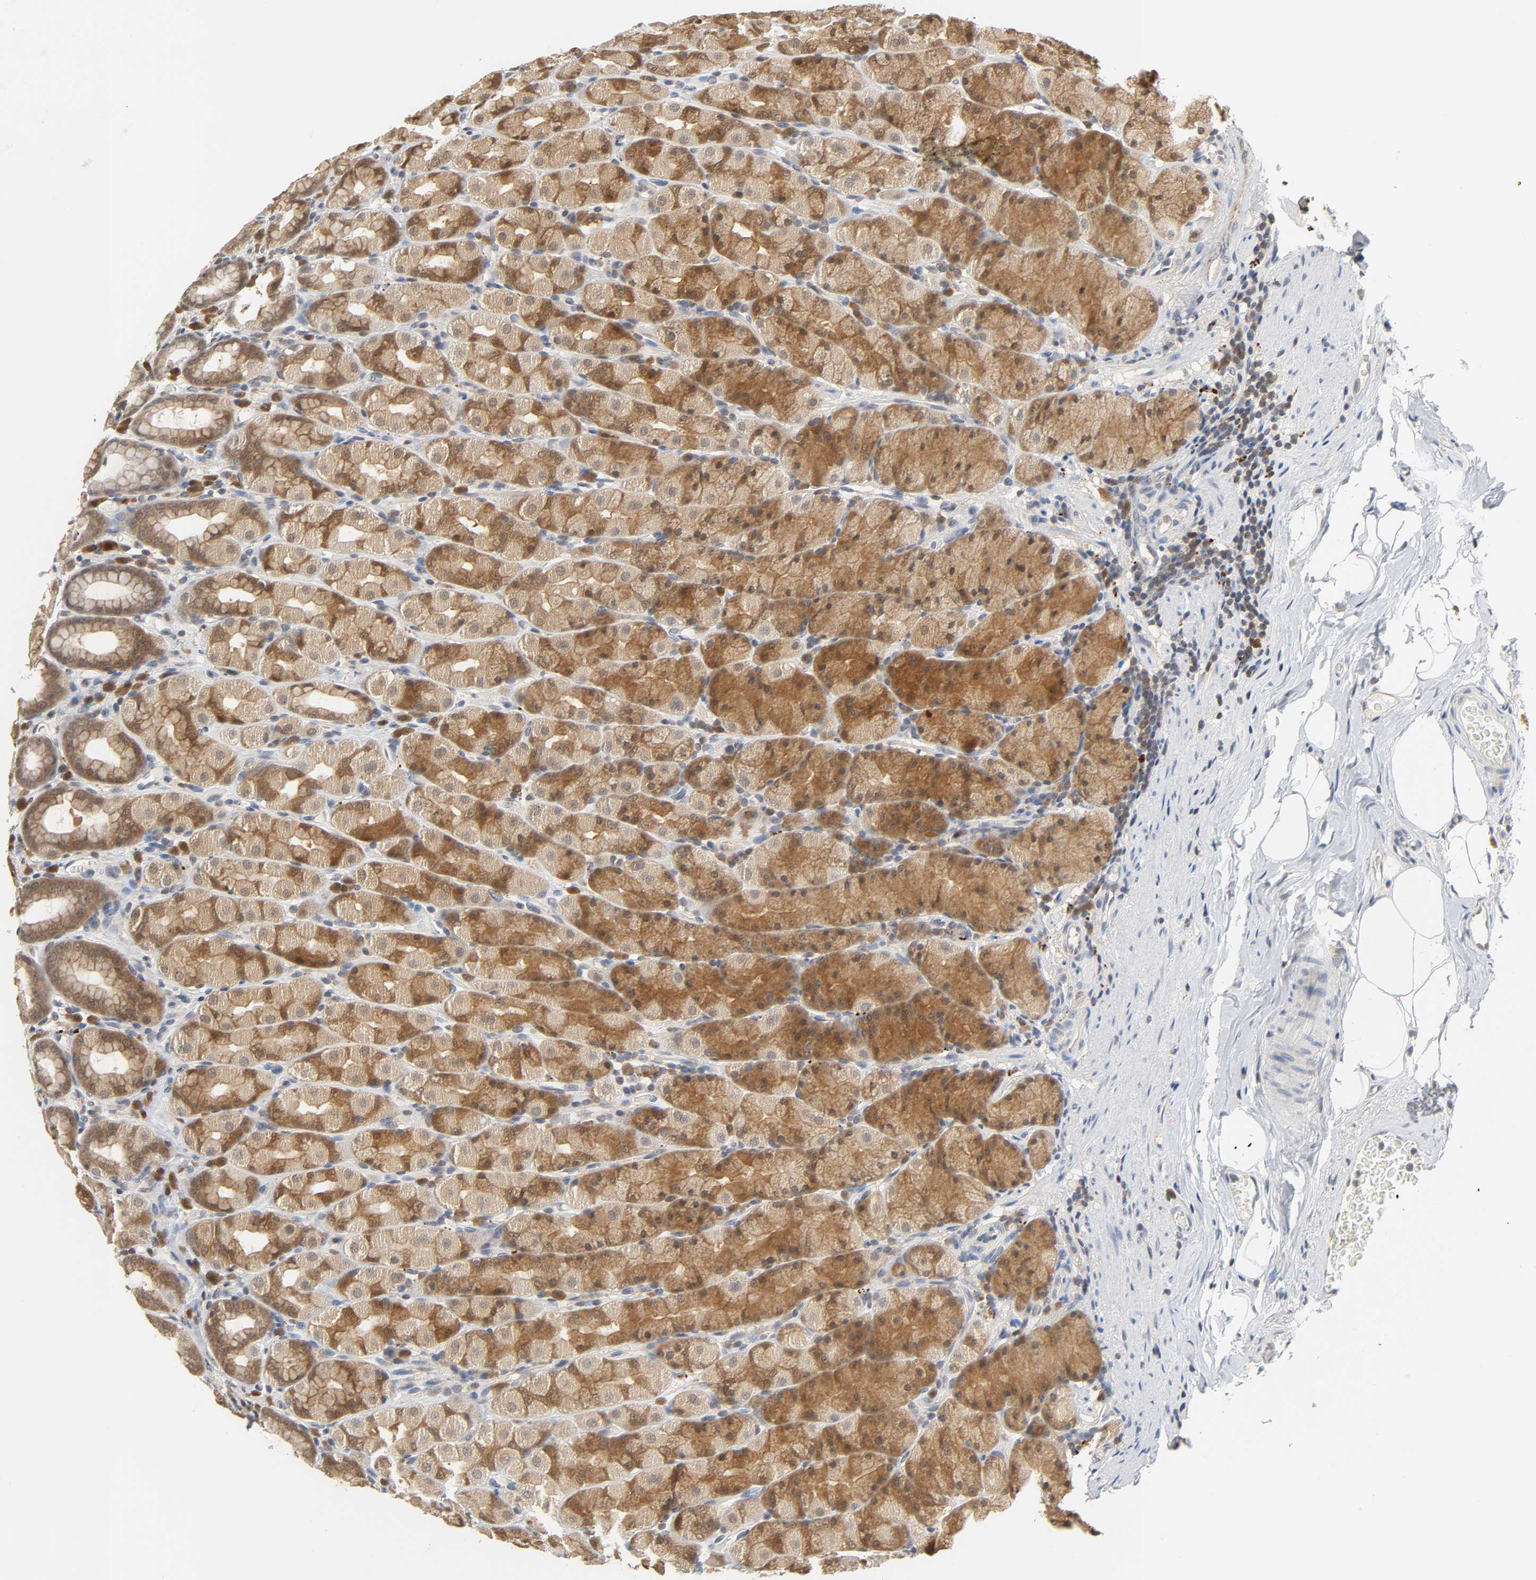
{"staining": {"intensity": "moderate", "quantity": "25%-75%", "location": "cytoplasmic/membranous,nuclear"}, "tissue": "stomach", "cell_type": "Glandular cells", "image_type": "normal", "snomed": [{"axis": "morphology", "description": "Normal tissue, NOS"}, {"axis": "topography", "description": "Stomach, upper"}], "caption": "The photomicrograph displays immunohistochemical staining of unremarkable stomach. There is moderate cytoplasmic/membranous,nuclear positivity is identified in about 25%-75% of glandular cells.", "gene": "MIF", "patient": {"sex": "male", "age": 68}}